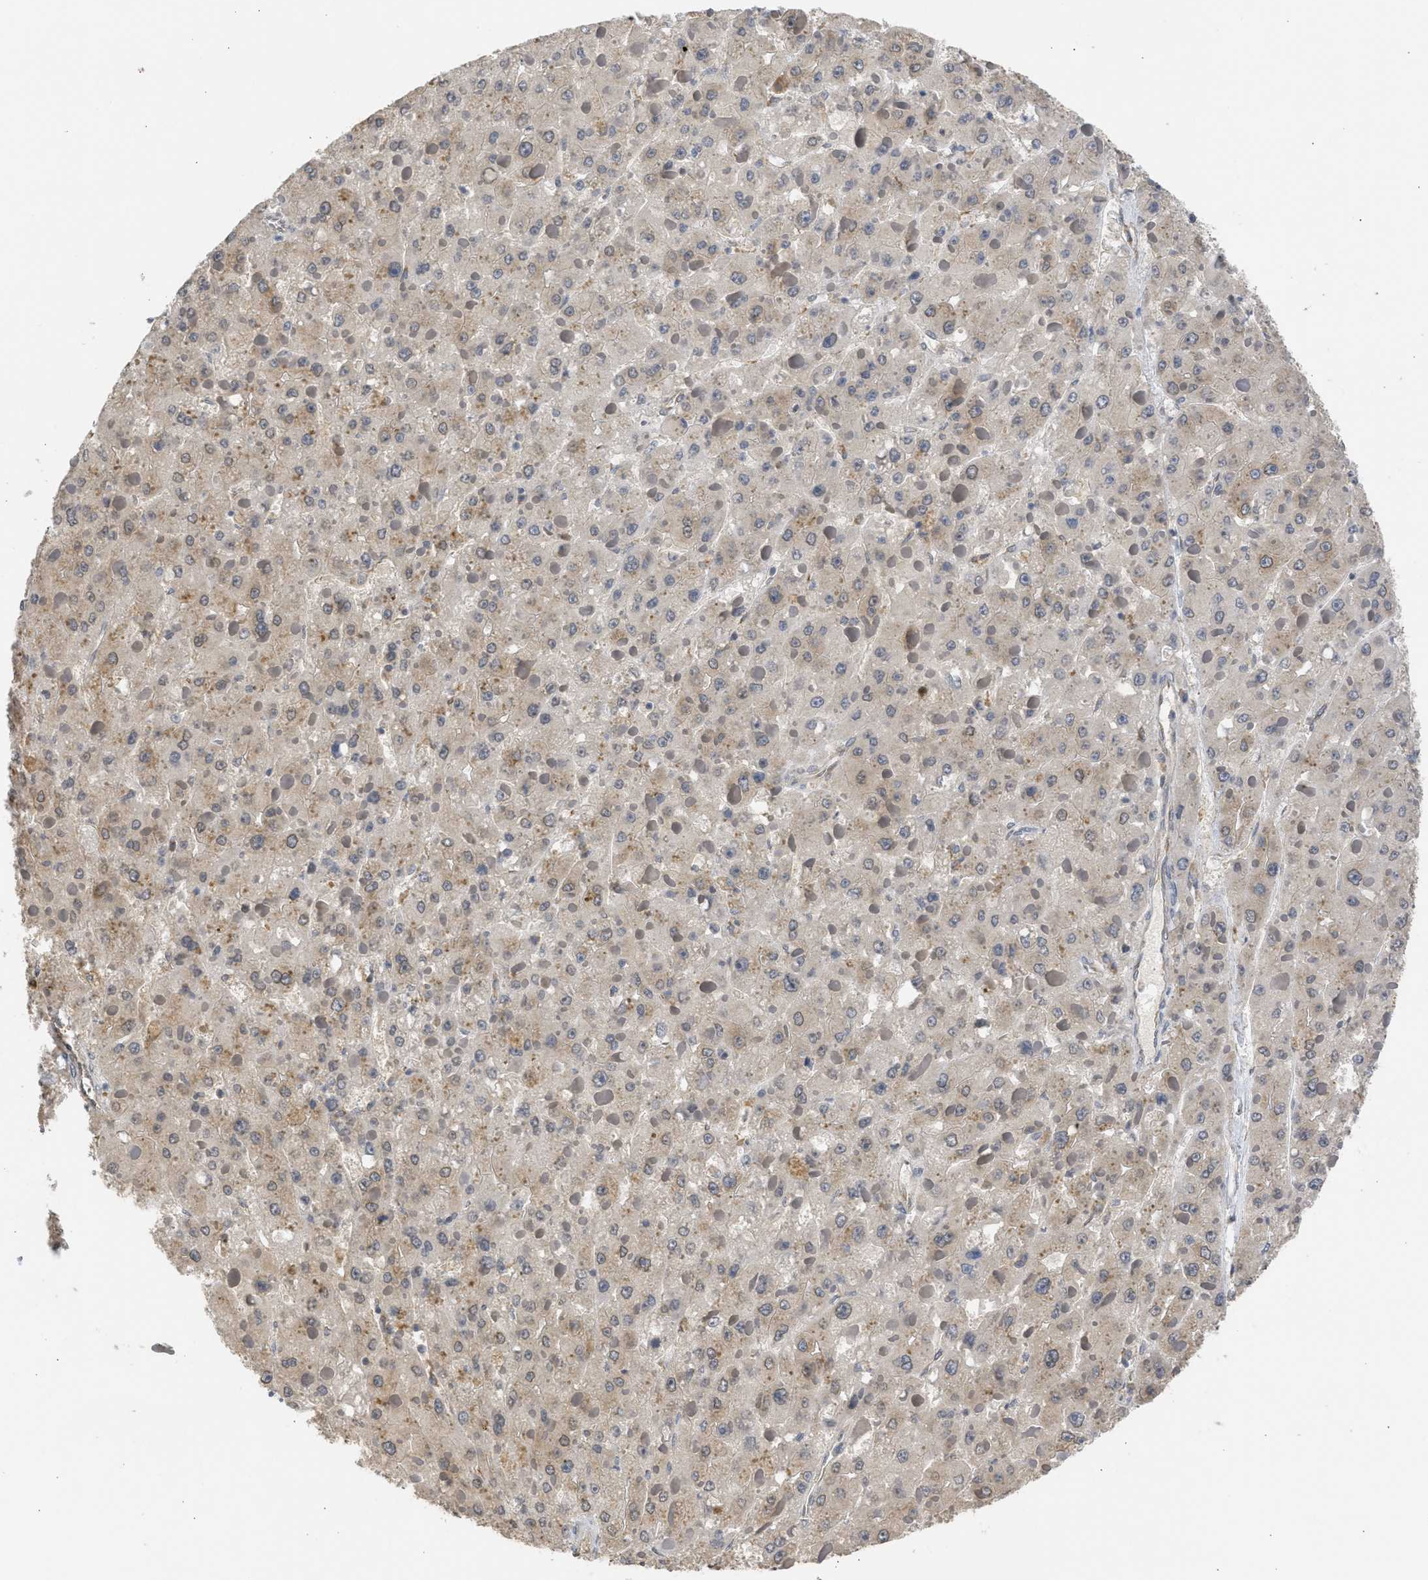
{"staining": {"intensity": "weak", "quantity": "<25%", "location": "cytoplasmic/membranous"}, "tissue": "liver cancer", "cell_type": "Tumor cells", "image_type": "cancer", "snomed": [{"axis": "morphology", "description": "Carcinoma, Hepatocellular, NOS"}, {"axis": "topography", "description": "Liver"}], "caption": "High magnification brightfield microscopy of liver cancer (hepatocellular carcinoma) stained with DAB (3,3'-diaminobenzidine) (brown) and counterstained with hematoxylin (blue): tumor cells show no significant positivity.", "gene": "DNAJC1", "patient": {"sex": "female", "age": 73}}